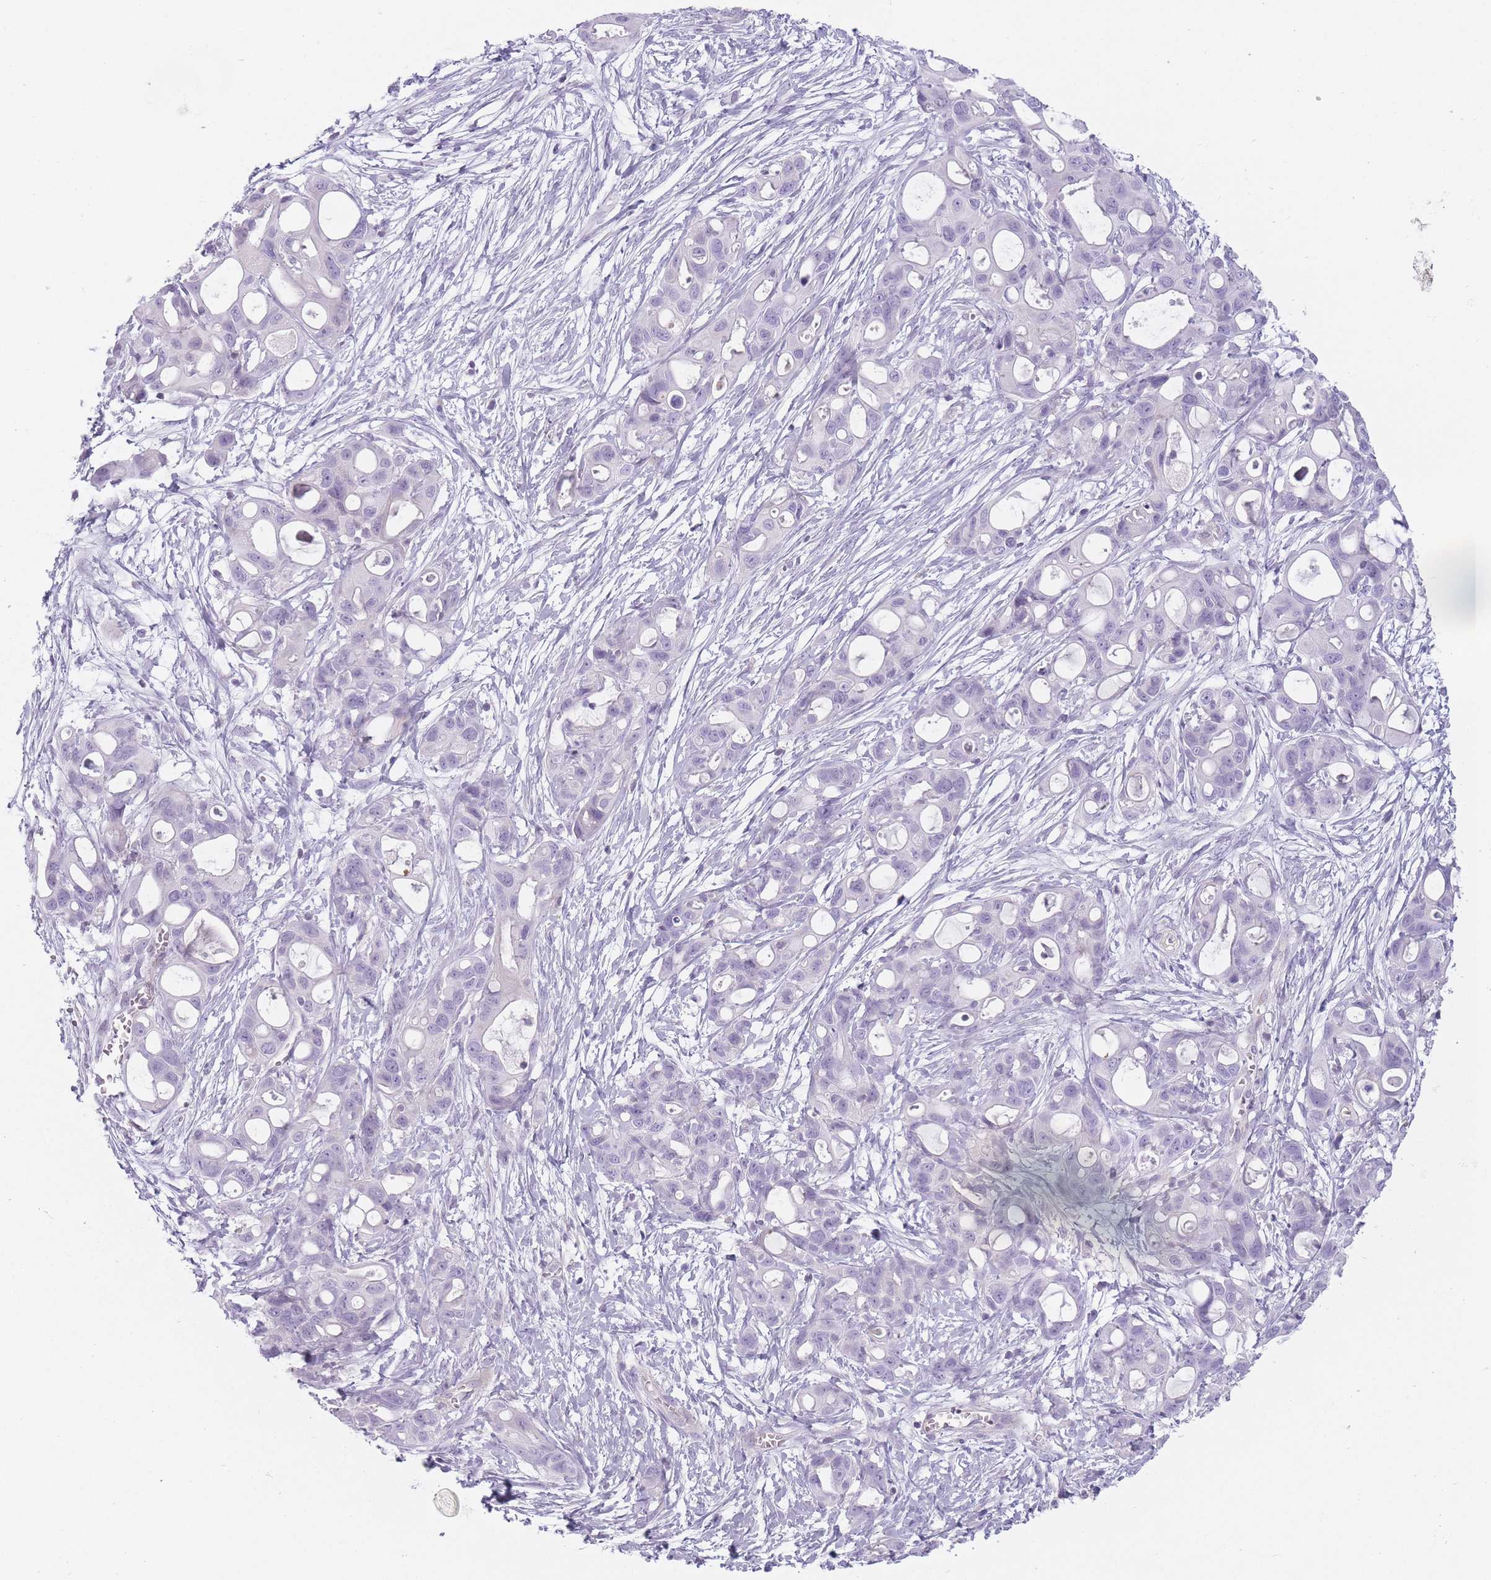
{"staining": {"intensity": "negative", "quantity": "none", "location": "none"}, "tissue": "ovarian cancer", "cell_type": "Tumor cells", "image_type": "cancer", "snomed": [{"axis": "morphology", "description": "Cystadenocarcinoma, mucinous, NOS"}, {"axis": "topography", "description": "Ovary"}], "caption": "The micrograph demonstrates no significant staining in tumor cells of mucinous cystadenocarcinoma (ovarian).", "gene": "GGT1", "patient": {"sex": "female", "age": 70}}